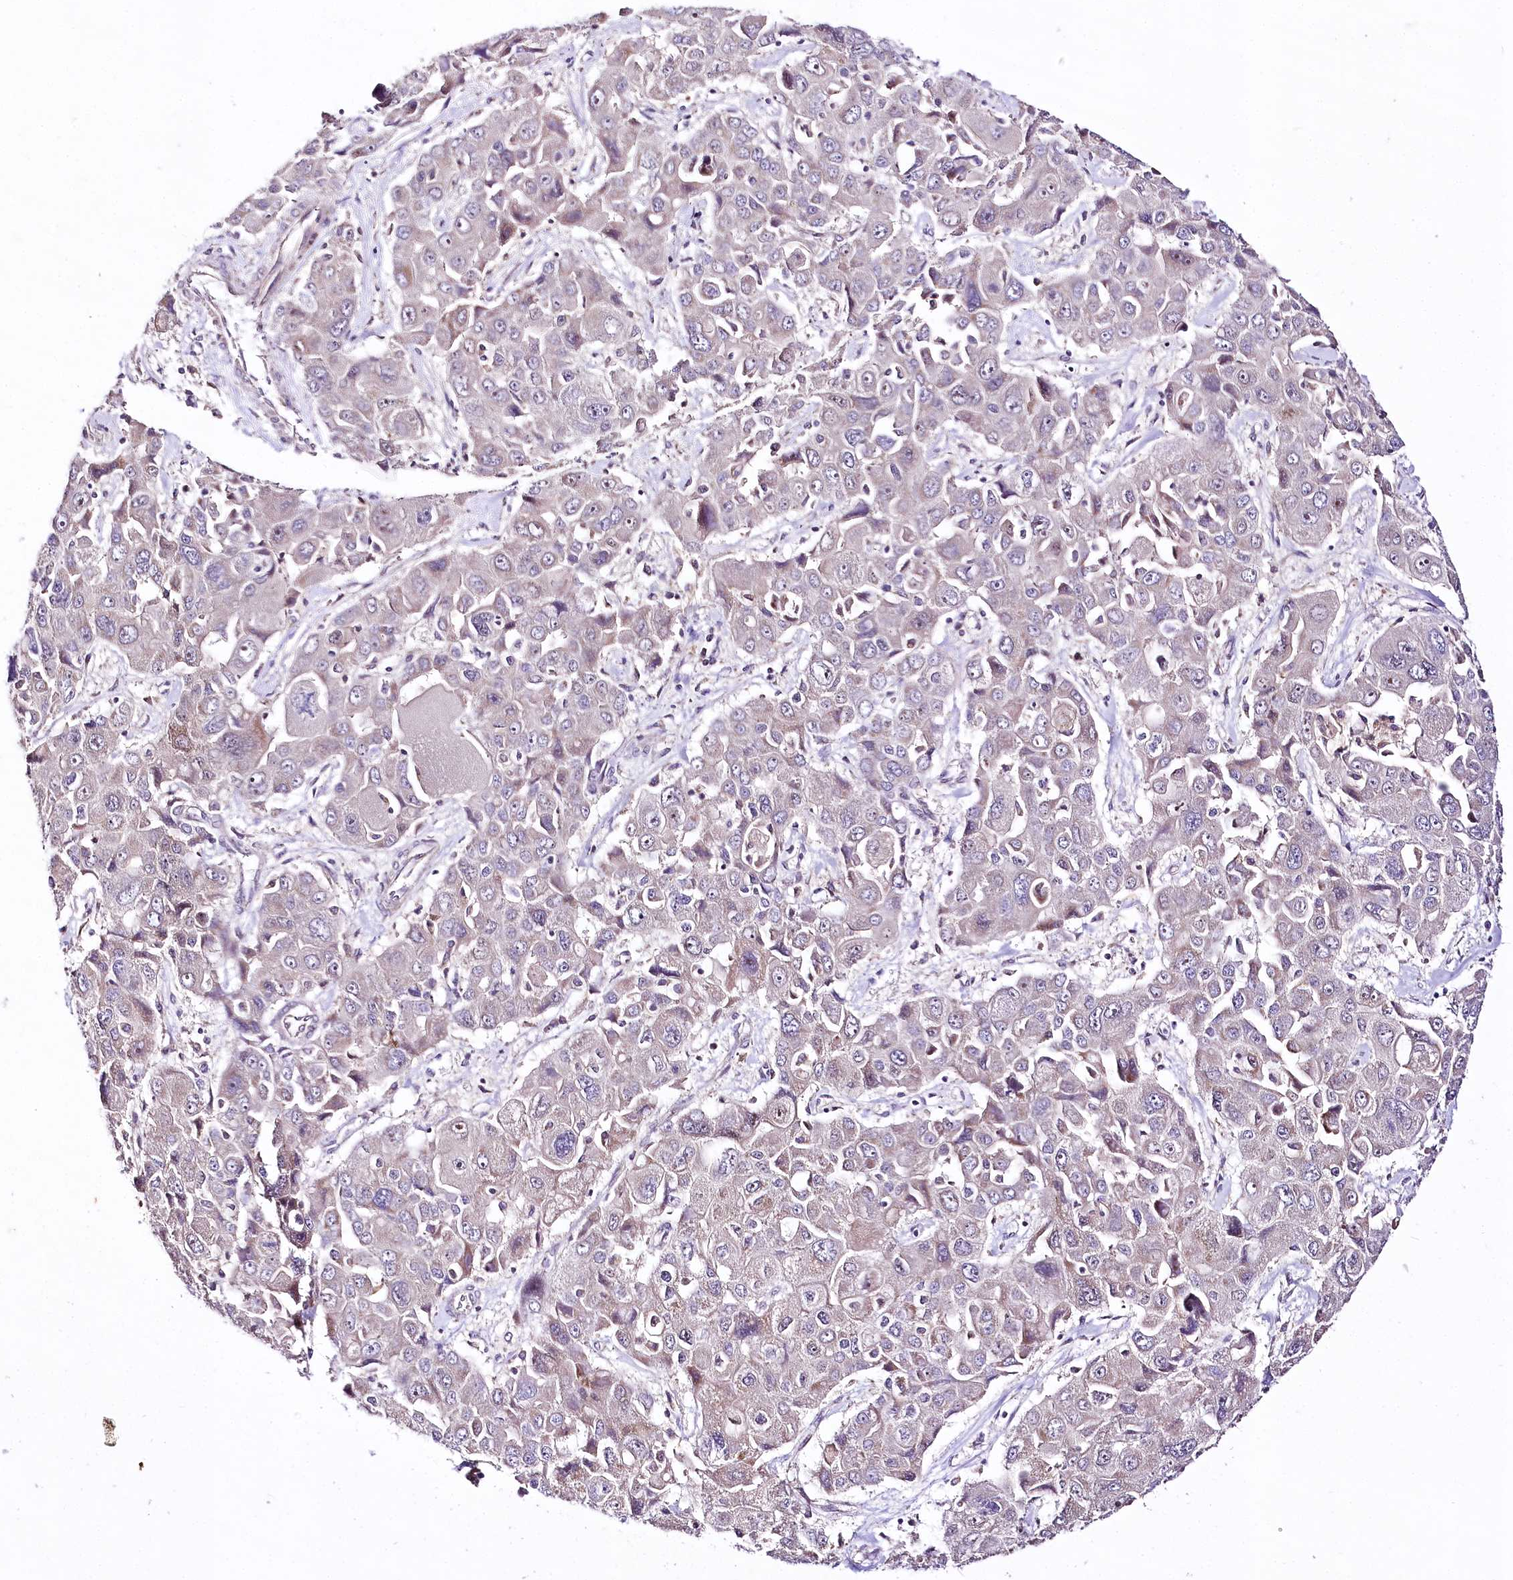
{"staining": {"intensity": "weak", "quantity": "<25%", "location": "cytoplasmic/membranous"}, "tissue": "liver cancer", "cell_type": "Tumor cells", "image_type": "cancer", "snomed": [{"axis": "morphology", "description": "Cholangiocarcinoma"}, {"axis": "topography", "description": "Liver"}], "caption": "The immunohistochemistry (IHC) image has no significant staining in tumor cells of liver cancer (cholangiocarcinoma) tissue. (Brightfield microscopy of DAB IHC at high magnification).", "gene": "ATE1", "patient": {"sex": "male", "age": 67}}